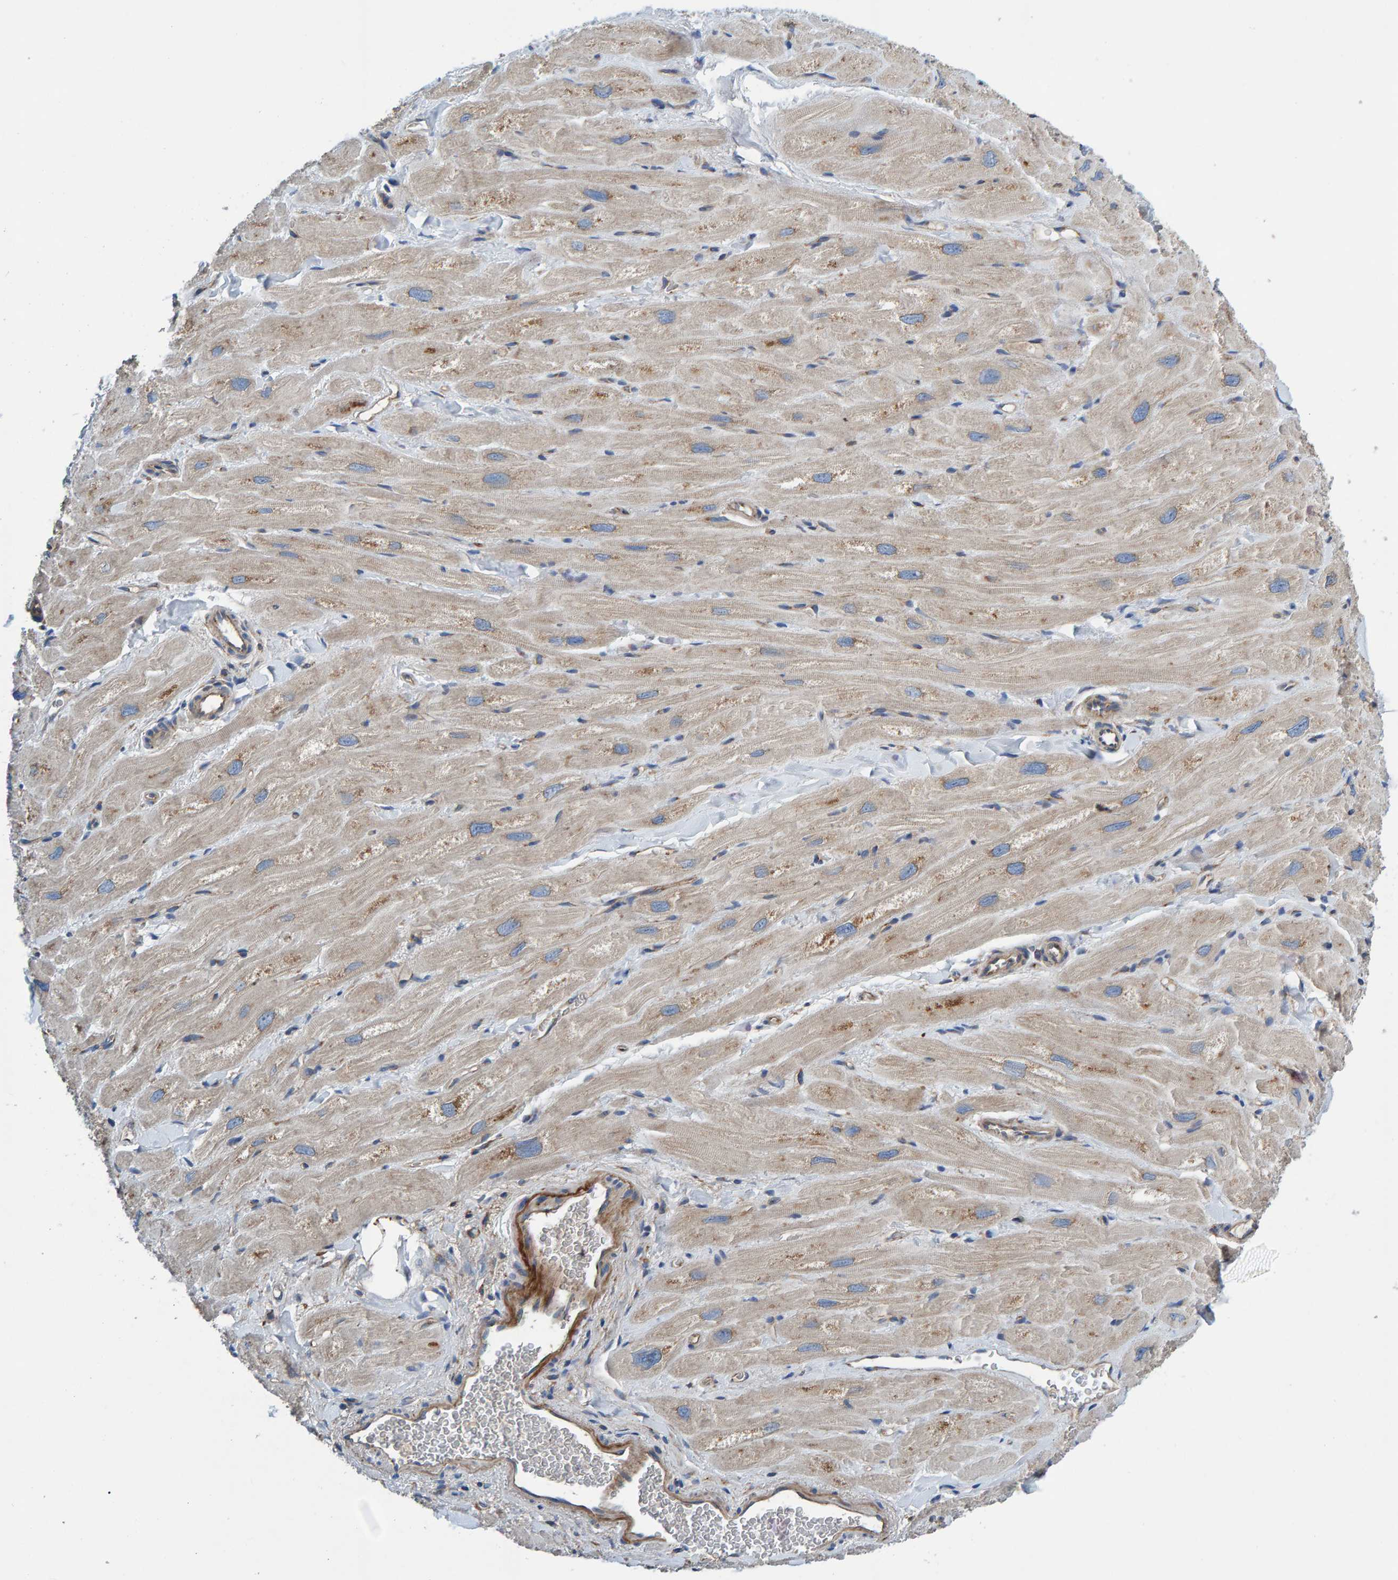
{"staining": {"intensity": "moderate", "quantity": "<25%", "location": "cytoplasmic/membranous"}, "tissue": "heart muscle", "cell_type": "Cardiomyocytes", "image_type": "normal", "snomed": [{"axis": "morphology", "description": "Normal tissue, NOS"}, {"axis": "topography", "description": "Heart"}], "caption": "High-magnification brightfield microscopy of unremarkable heart muscle stained with DAB (brown) and counterstained with hematoxylin (blue). cardiomyocytes exhibit moderate cytoplasmic/membranous staining is identified in about<25% of cells.", "gene": "MKLN1", "patient": {"sex": "male", "age": 49}}